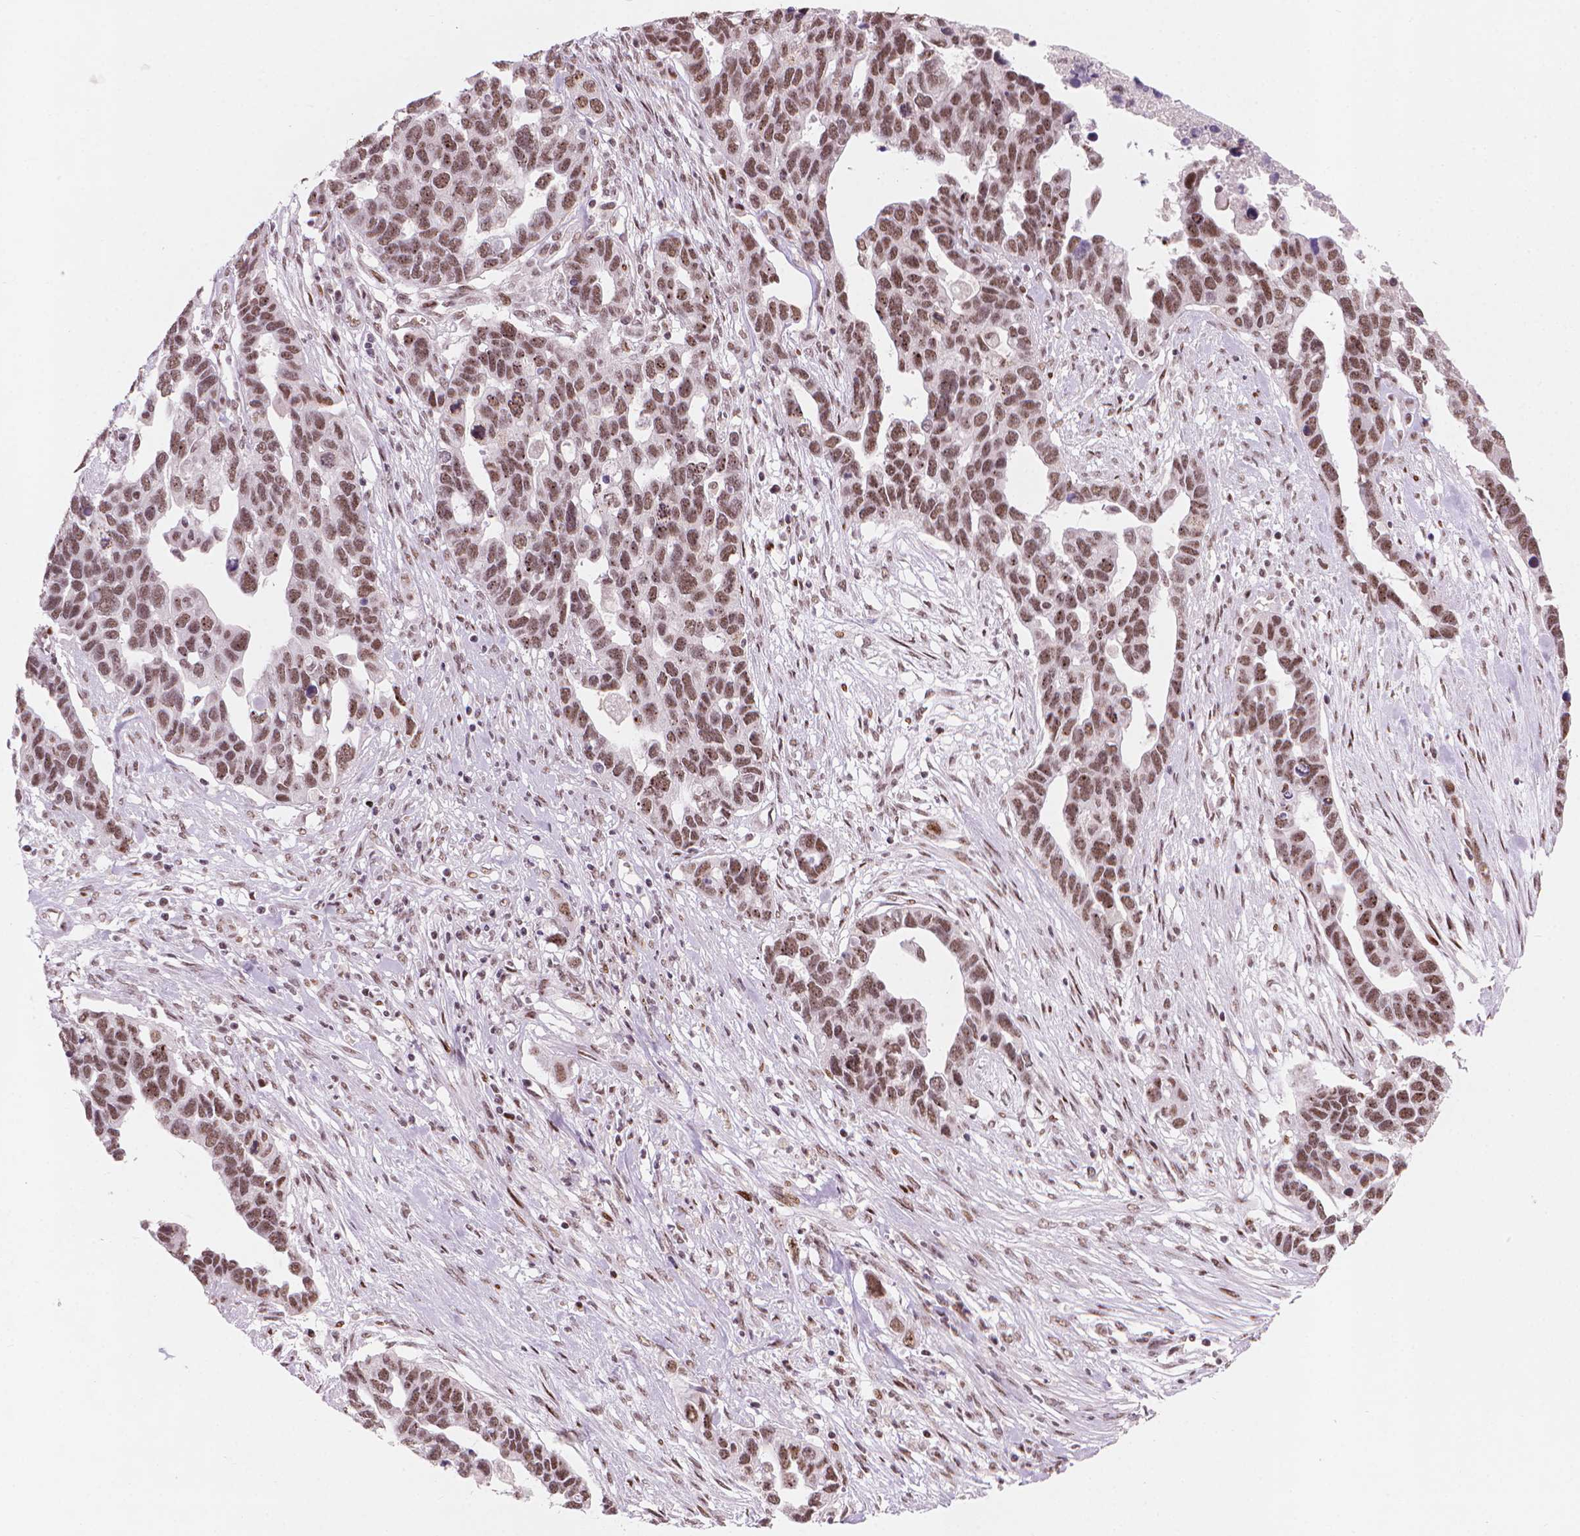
{"staining": {"intensity": "moderate", "quantity": ">75%", "location": "nuclear"}, "tissue": "ovarian cancer", "cell_type": "Tumor cells", "image_type": "cancer", "snomed": [{"axis": "morphology", "description": "Cystadenocarcinoma, serous, NOS"}, {"axis": "topography", "description": "Ovary"}], "caption": "High-power microscopy captured an immunohistochemistry (IHC) micrograph of ovarian serous cystadenocarcinoma, revealing moderate nuclear positivity in about >75% of tumor cells. (Stains: DAB (3,3'-diaminobenzidine) in brown, nuclei in blue, Microscopy: brightfield microscopy at high magnification).", "gene": "HES7", "patient": {"sex": "female", "age": 54}}